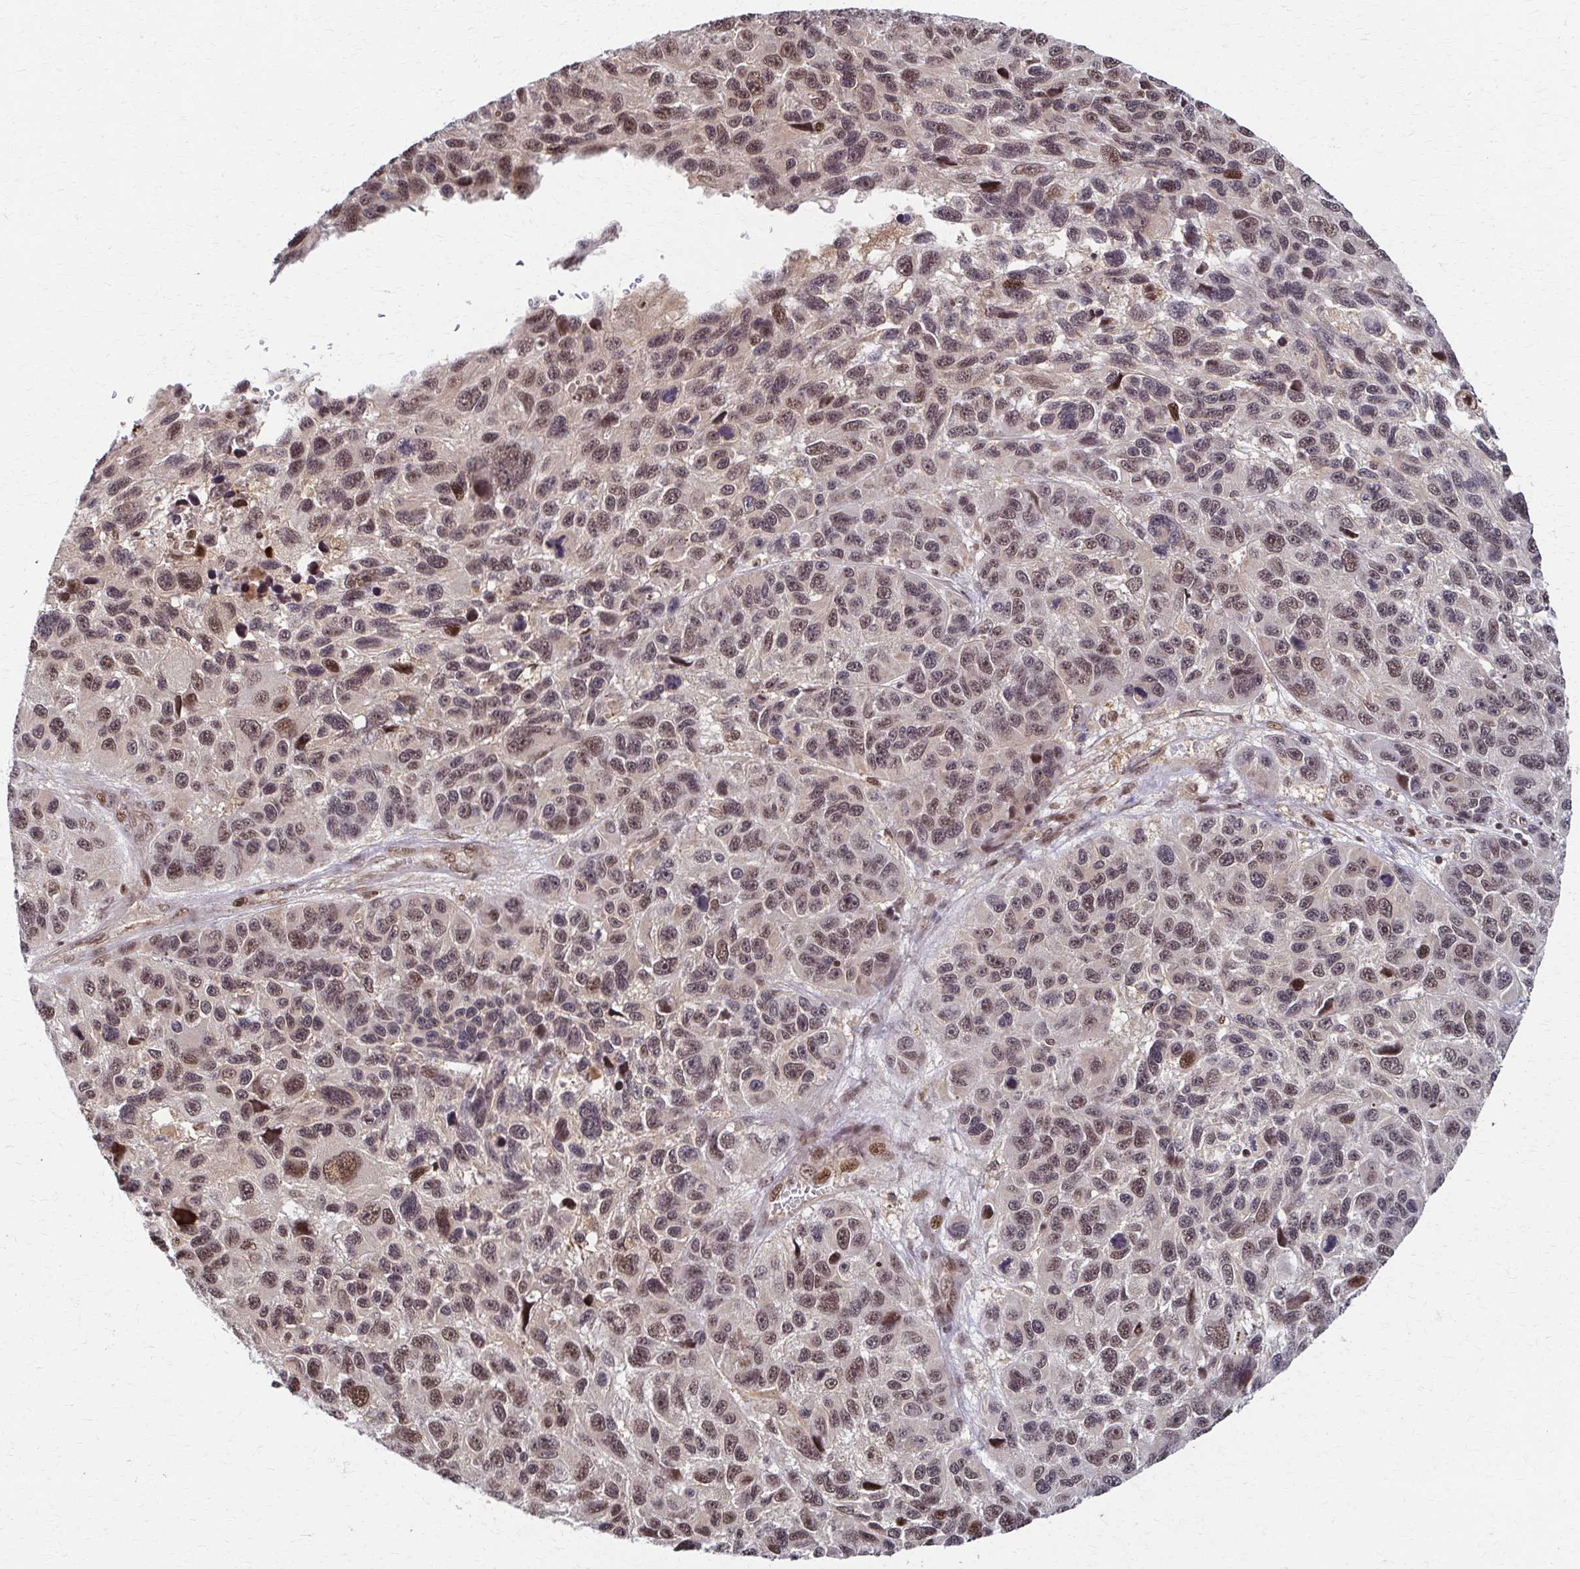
{"staining": {"intensity": "weak", "quantity": "25%-75%", "location": "nuclear"}, "tissue": "melanoma", "cell_type": "Tumor cells", "image_type": "cancer", "snomed": [{"axis": "morphology", "description": "Malignant melanoma, NOS"}, {"axis": "topography", "description": "Skin"}], "caption": "High-magnification brightfield microscopy of melanoma stained with DAB (brown) and counterstained with hematoxylin (blue). tumor cells exhibit weak nuclear positivity is present in about25%-75% of cells. Immunohistochemistry stains the protein in brown and the nuclei are stained blue.", "gene": "PSMD7", "patient": {"sex": "male", "age": 53}}